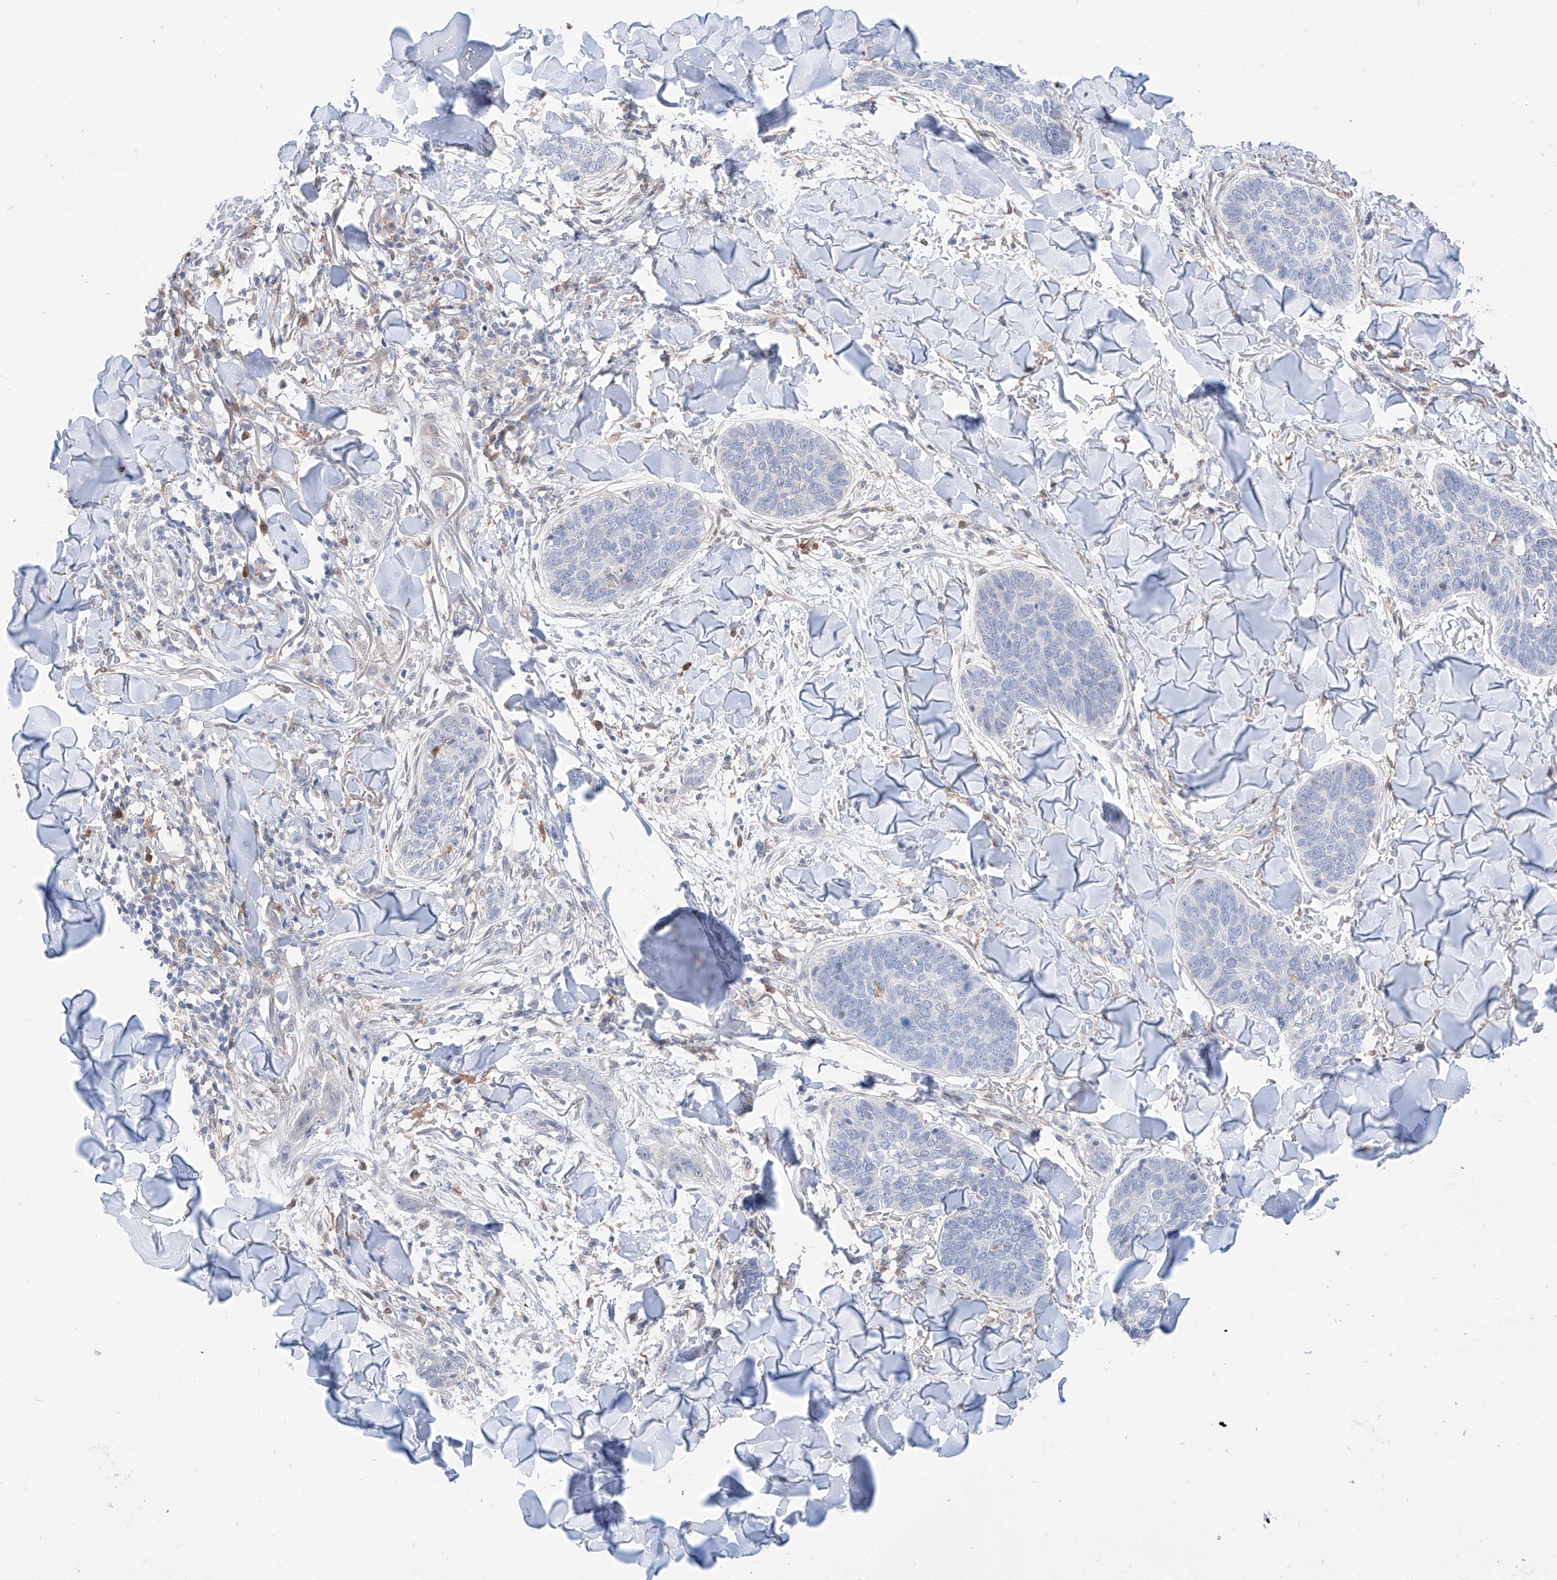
{"staining": {"intensity": "negative", "quantity": "none", "location": "none"}, "tissue": "skin cancer", "cell_type": "Tumor cells", "image_type": "cancer", "snomed": [{"axis": "morphology", "description": "Basal cell carcinoma"}, {"axis": "topography", "description": "Skin"}], "caption": "Immunohistochemistry (IHC) image of skin cancer (basal cell carcinoma) stained for a protein (brown), which shows no staining in tumor cells.", "gene": "PDXK", "patient": {"sex": "male", "age": 85}}